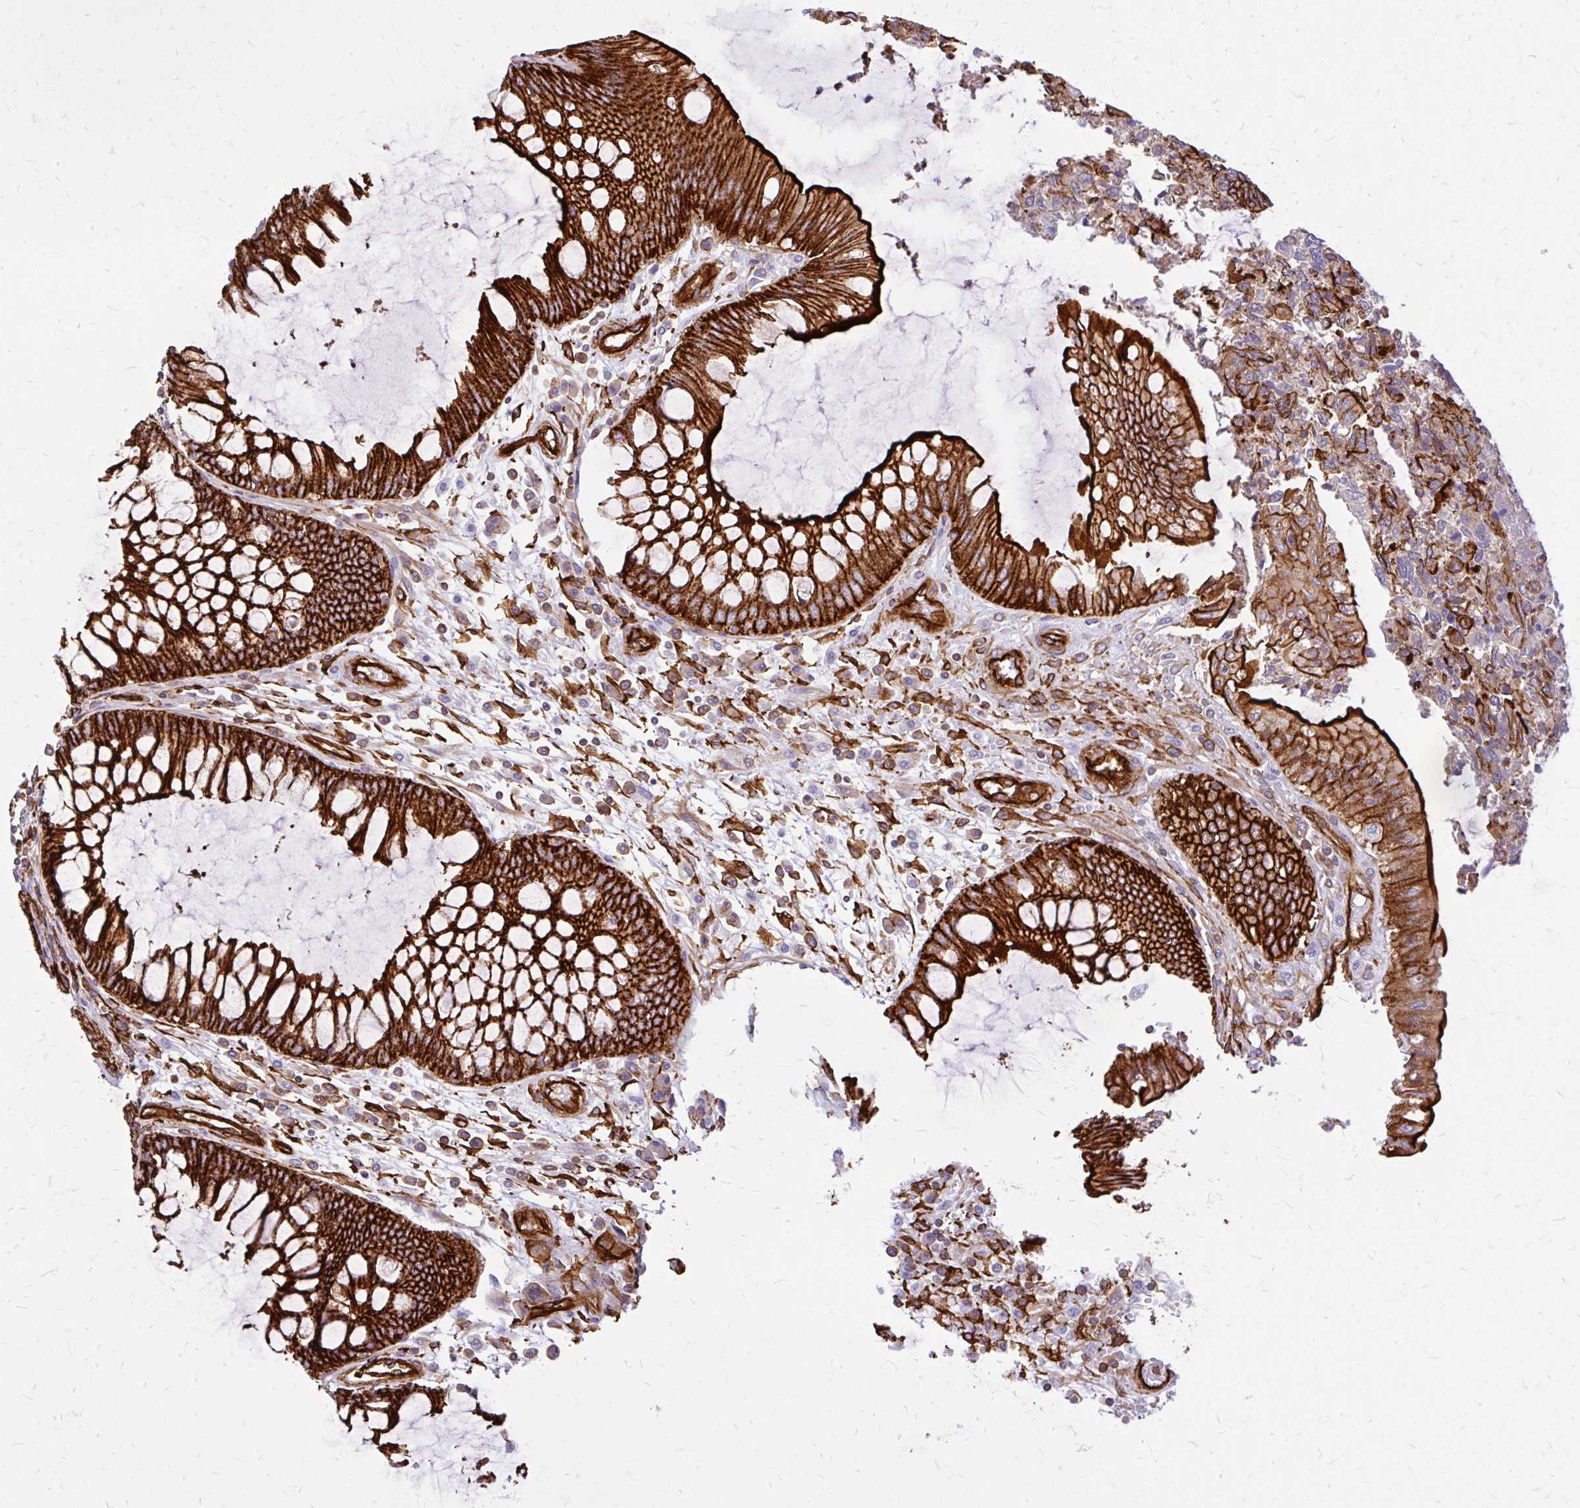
{"staining": {"intensity": "strong", "quantity": ">75%", "location": "cytoplasmic/membranous"}, "tissue": "colorectal cancer", "cell_type": "Tumor cells", "image_type": "cancer", "snomed": [{"axis": "morphology", "description": "Adenocarcinoma, NOS"}, {"axis": "topography", "description": "Colon"}], "caption": "DAB (3,3'-diaminobenzidine) immunohistochemical staining of human colorectal cancer (adenocarcinoma) displays strong cytoplasmic/membranous protein expression in about >75% of tumor cells.", "gene": "MAP1LC3B", "patient": {"sex": "female", "age": 67}}